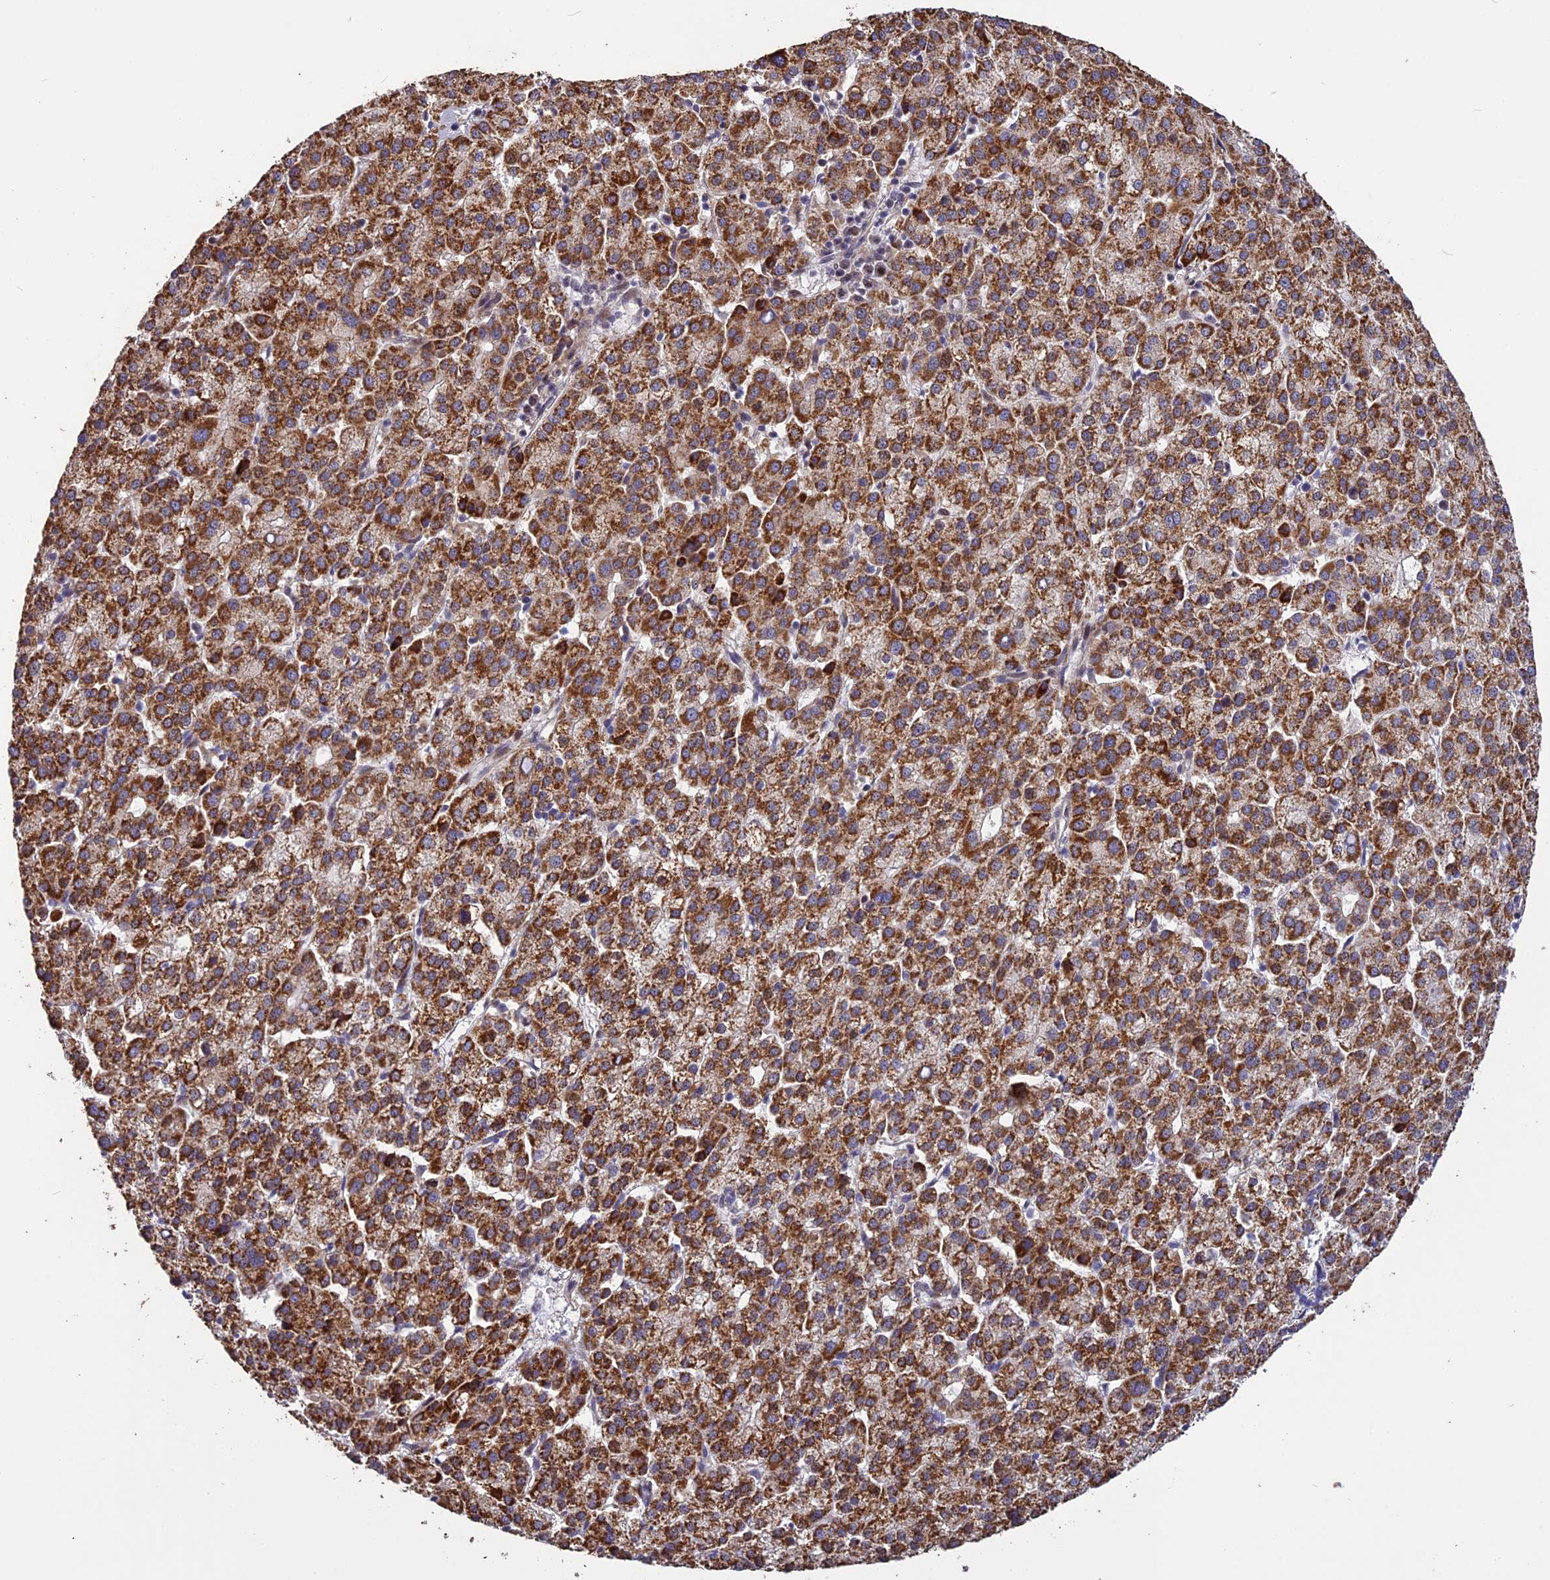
{"staining": {"intensity": "strong", "quantity": ">75%", "location": "cytoplasmic/membranous"}, "tissue": "liver cancer", "cell_type": "Tumor cells", "image_type": "cancer", "snomed": [{"axis": "morphology", "description": "Carcinoma, Hepatocellular, NOS"}, {"axis": "topography", "description": "Liver"}], "caption": "Immunohistochemistry (IHC) histopathology image of neoplastic tissue: liver cancer stained using immunohistochemistry (IHC) demonstrates high levels of strong protein expression localized specifically in the cytoplasmic/membranous of tumor cells, appearing as a cytoplasmic/membranous brown color.", "gene": "SPG21", "patient": {"sex": "female", "age": 58}}